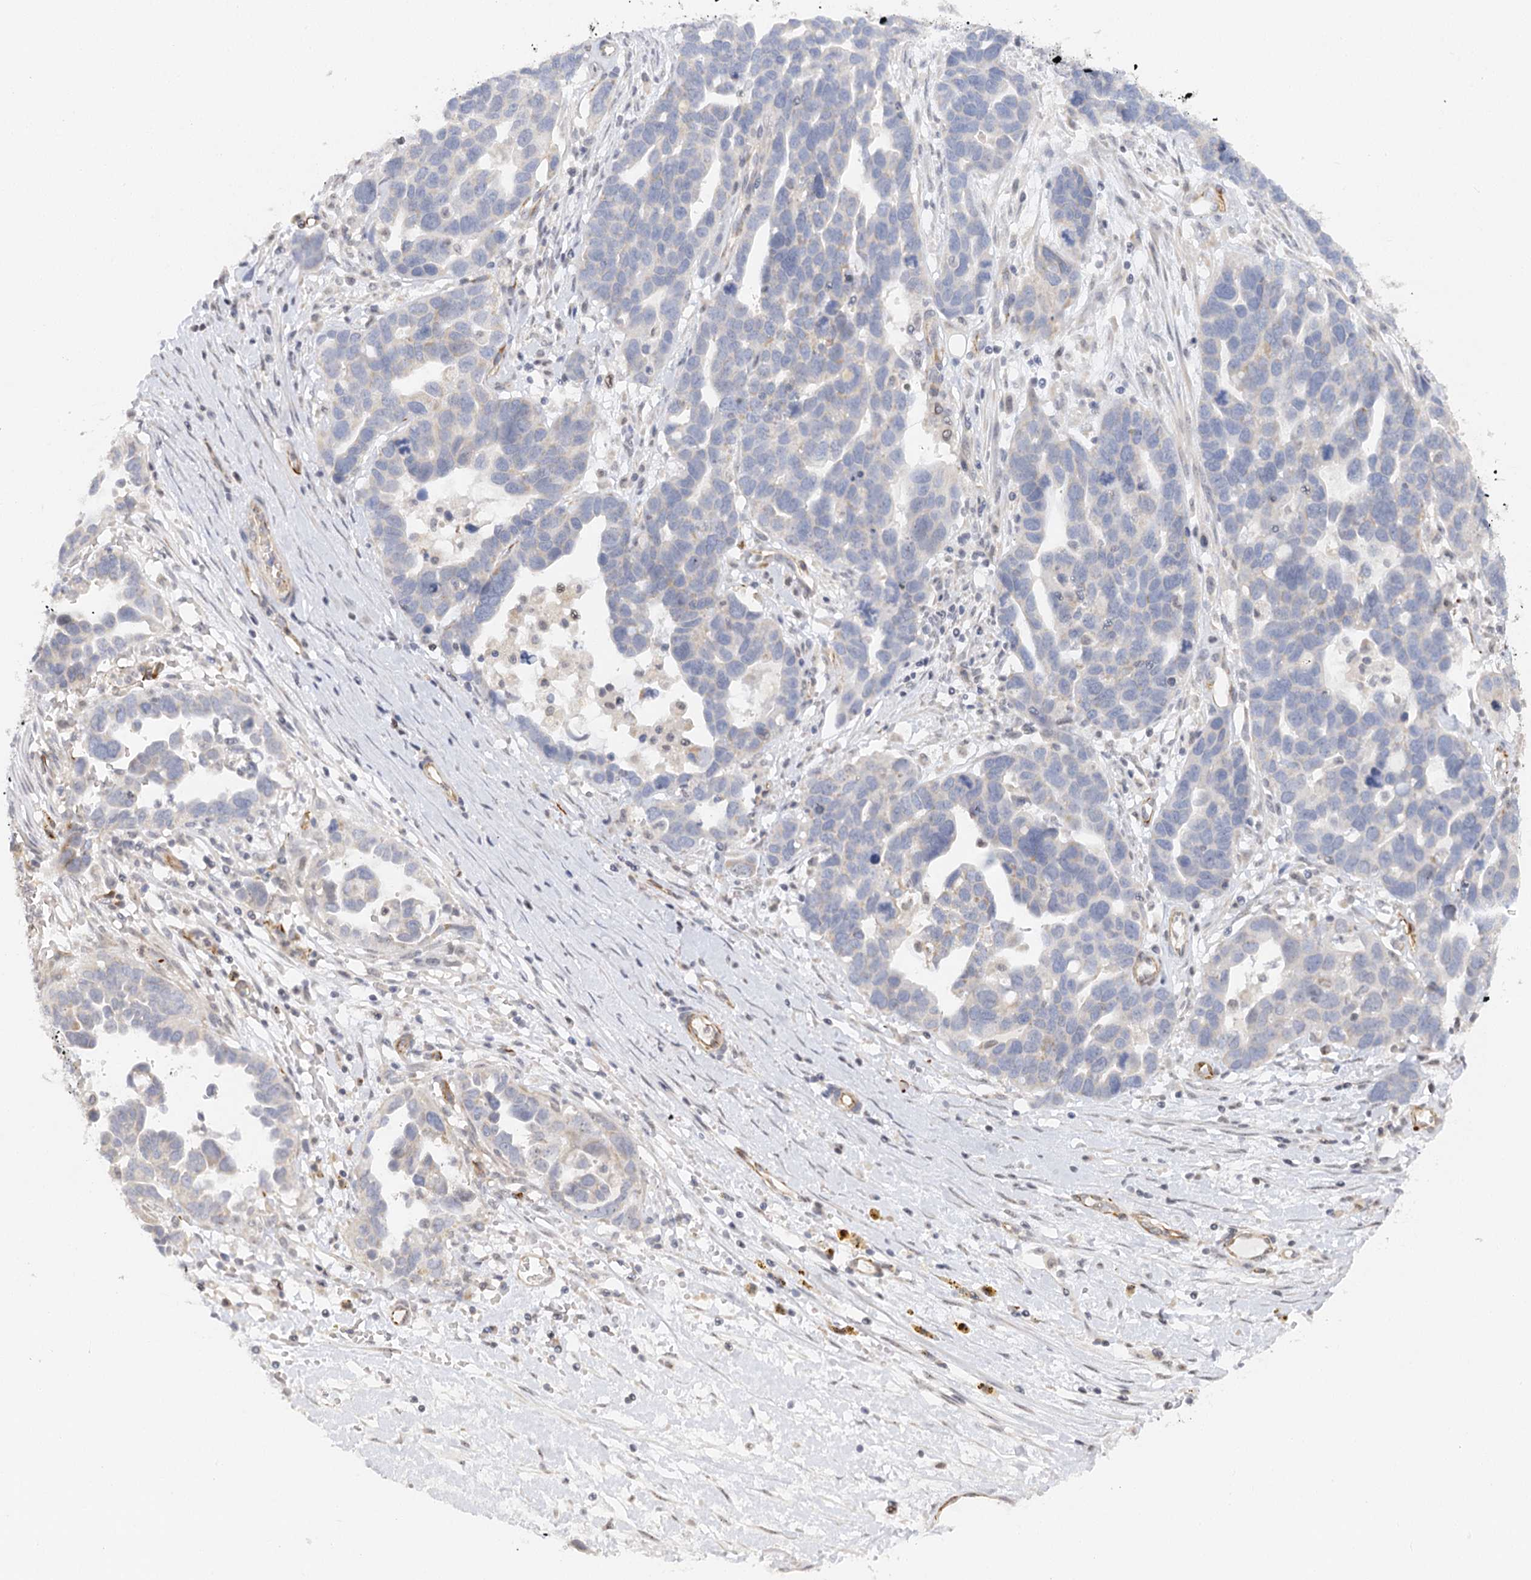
{"staining": {"intensity": "negative", "quantity": "none", "location": "none"}, "tissue": "ovarian cancer", "cell_type": "Tumor cells", "image_type": "cancer", "snomed": [{"axis": "morphology", "description": "Cystadenocarcinoma, serous, NOS"}, {"axis": "topography", "description": "Ovary"}], "caption": "Tumor cells show no significant protein positivity in ovarian cancer (serous cystadenocarcinoma).", "gene": "NELL2", "patient": {"sex": "female", "age": 54}}